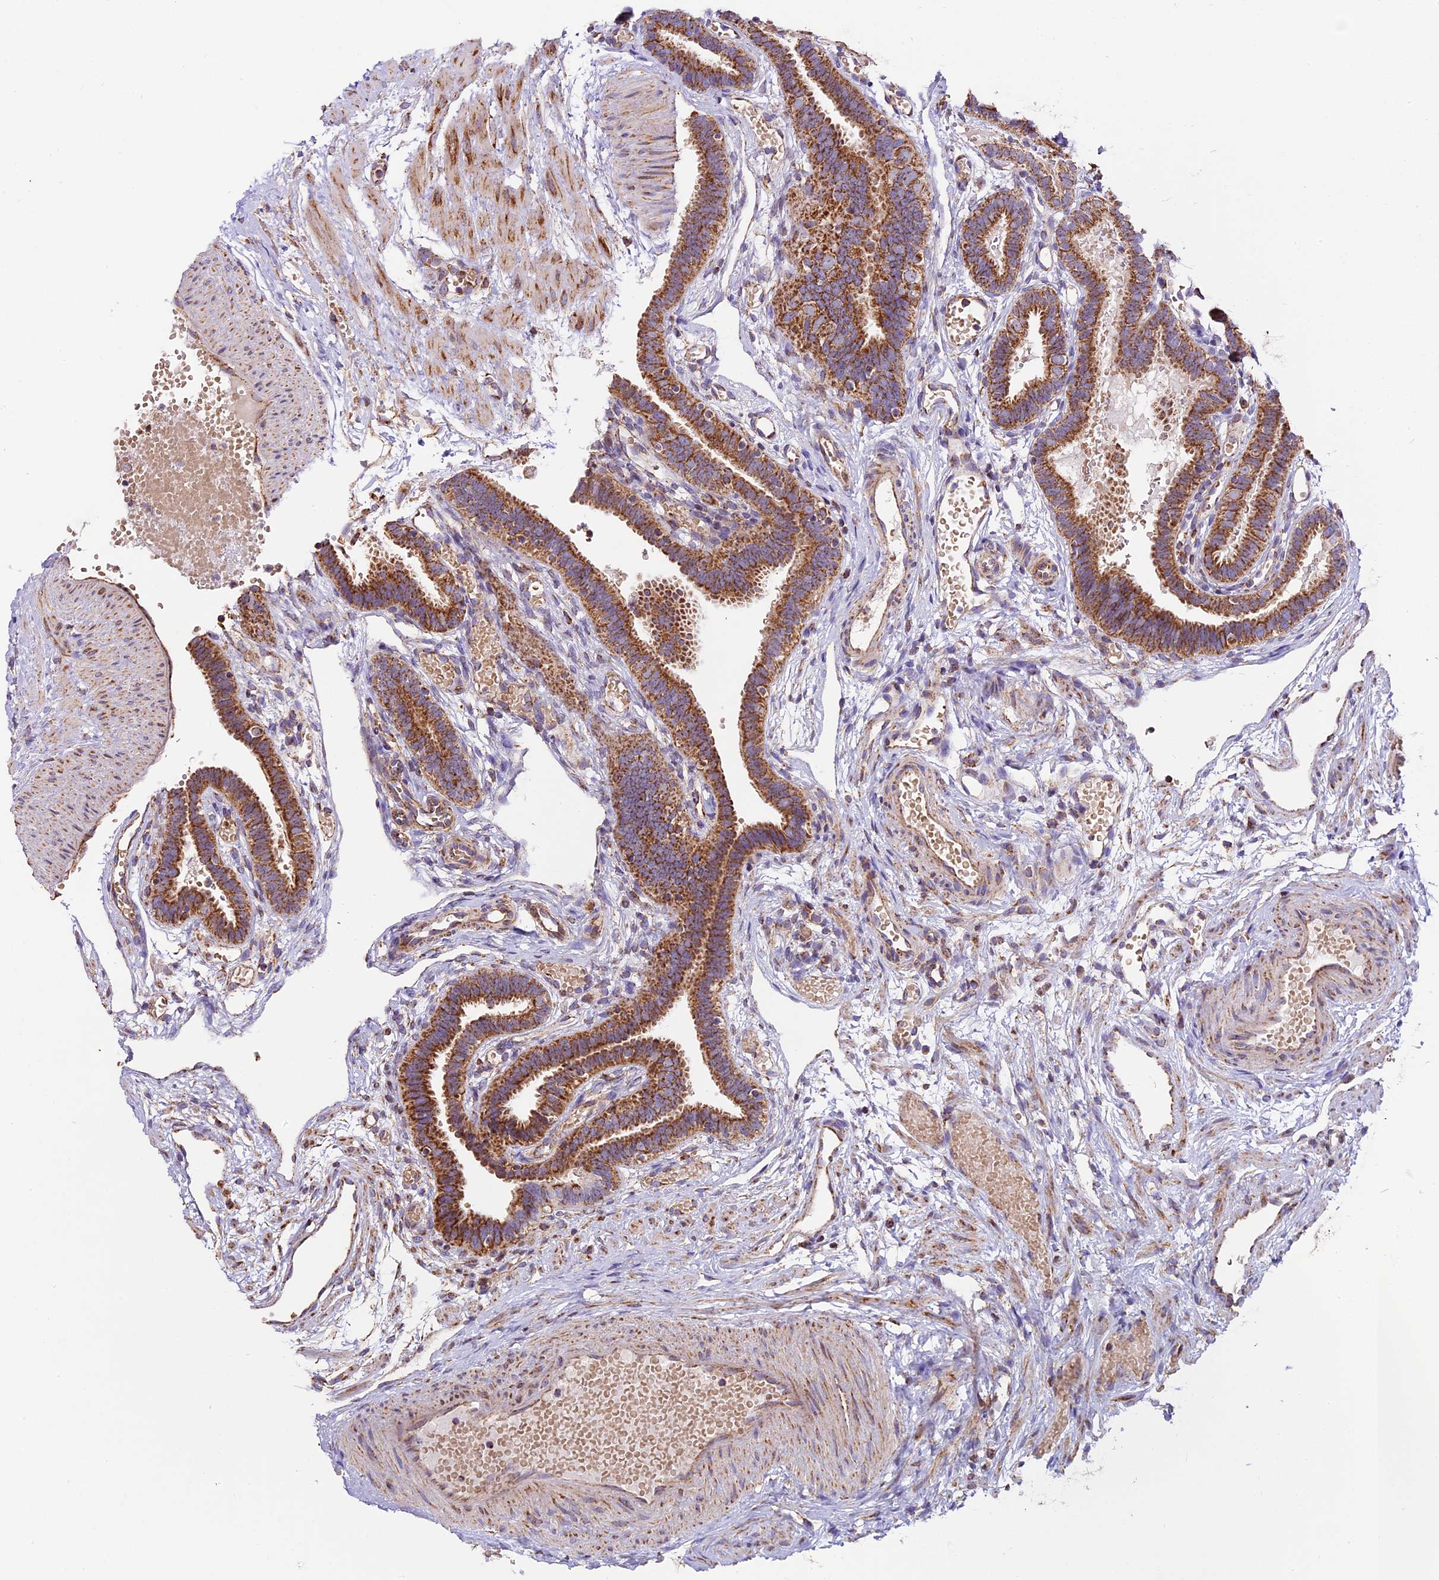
{"staining": {"intensity": "strong", "quantity": ">75%", "location": "cytoplasmic/membranous"}, "tissue": "fallopian tube", "cell_type": "Glandular cells", "image_type": "normal", "snomed": [{"axis": "morphology", "description": "Normal tissue, NOS"}, {"axis": "topography", "description": "Fallopian tube"}], "caption": "Protein staining exhibits strong cytoplasmic/membranous positivity in about >75% of glandular cells in unremarkable fallopian tube. Nuclei are stained in blue.", "gene": "NDUFA8", "patient": {"sex": "female", "age": 37}}